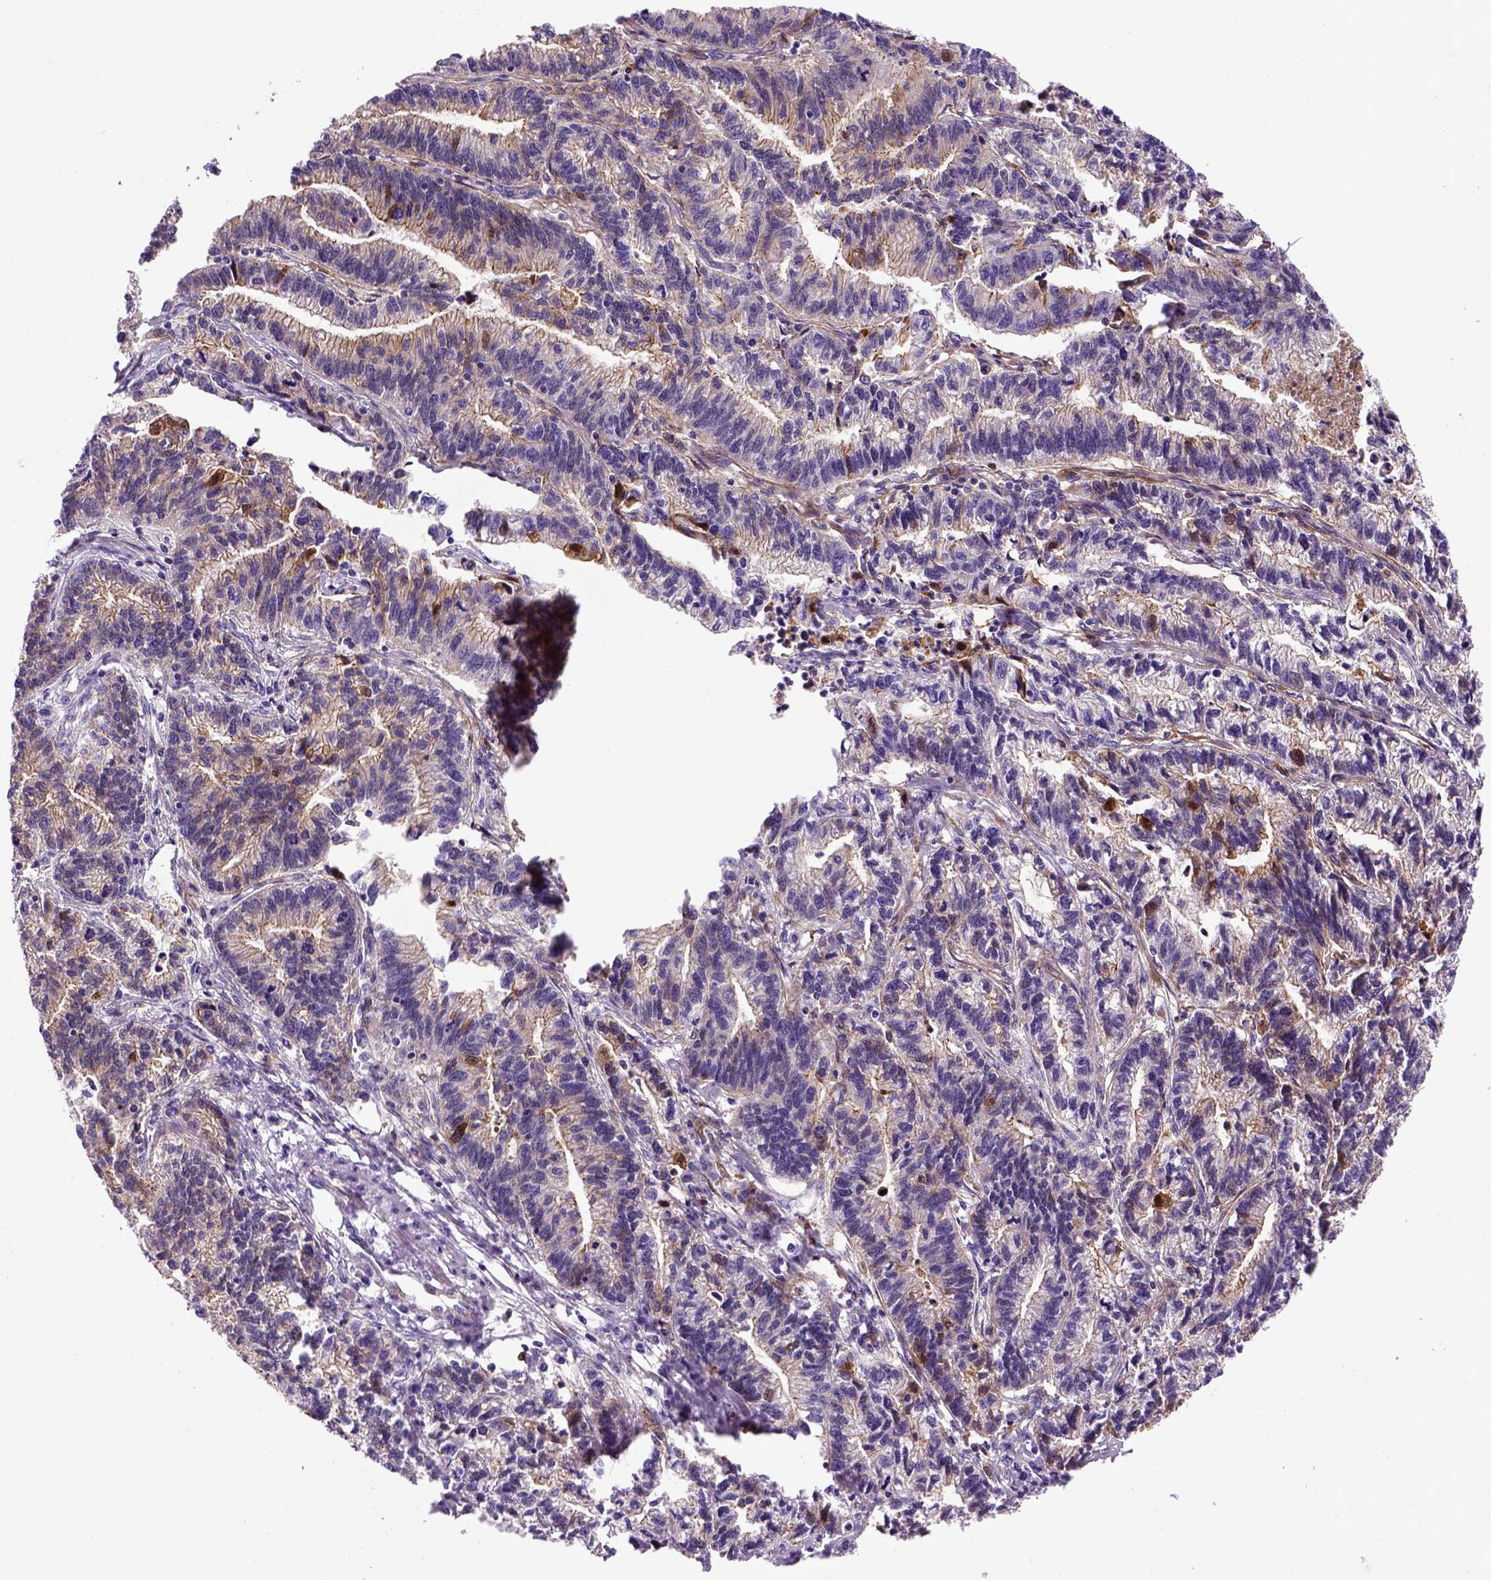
{"staining": {"intensity": "moderate", "quantity": "25%-75%", "location": "cytoplasmic/membranous"}, "tissue": "stomach cancer", "cell_type": "Tumor cells", "image_type": "cancer", "snomed": [{"axis": "morphology", "description": "Adenocarcinoma, NOS"}, {"axis": "topography", "description": "Stomach"}], "caption": "Protein positivity by IHC exhibits moderate cytoplasmic/membranous positivity in about 25%-75% of tumor cells in stomach cancer.", "gene": "CDH1", "patient": {"sex": "male", "age": 83}}